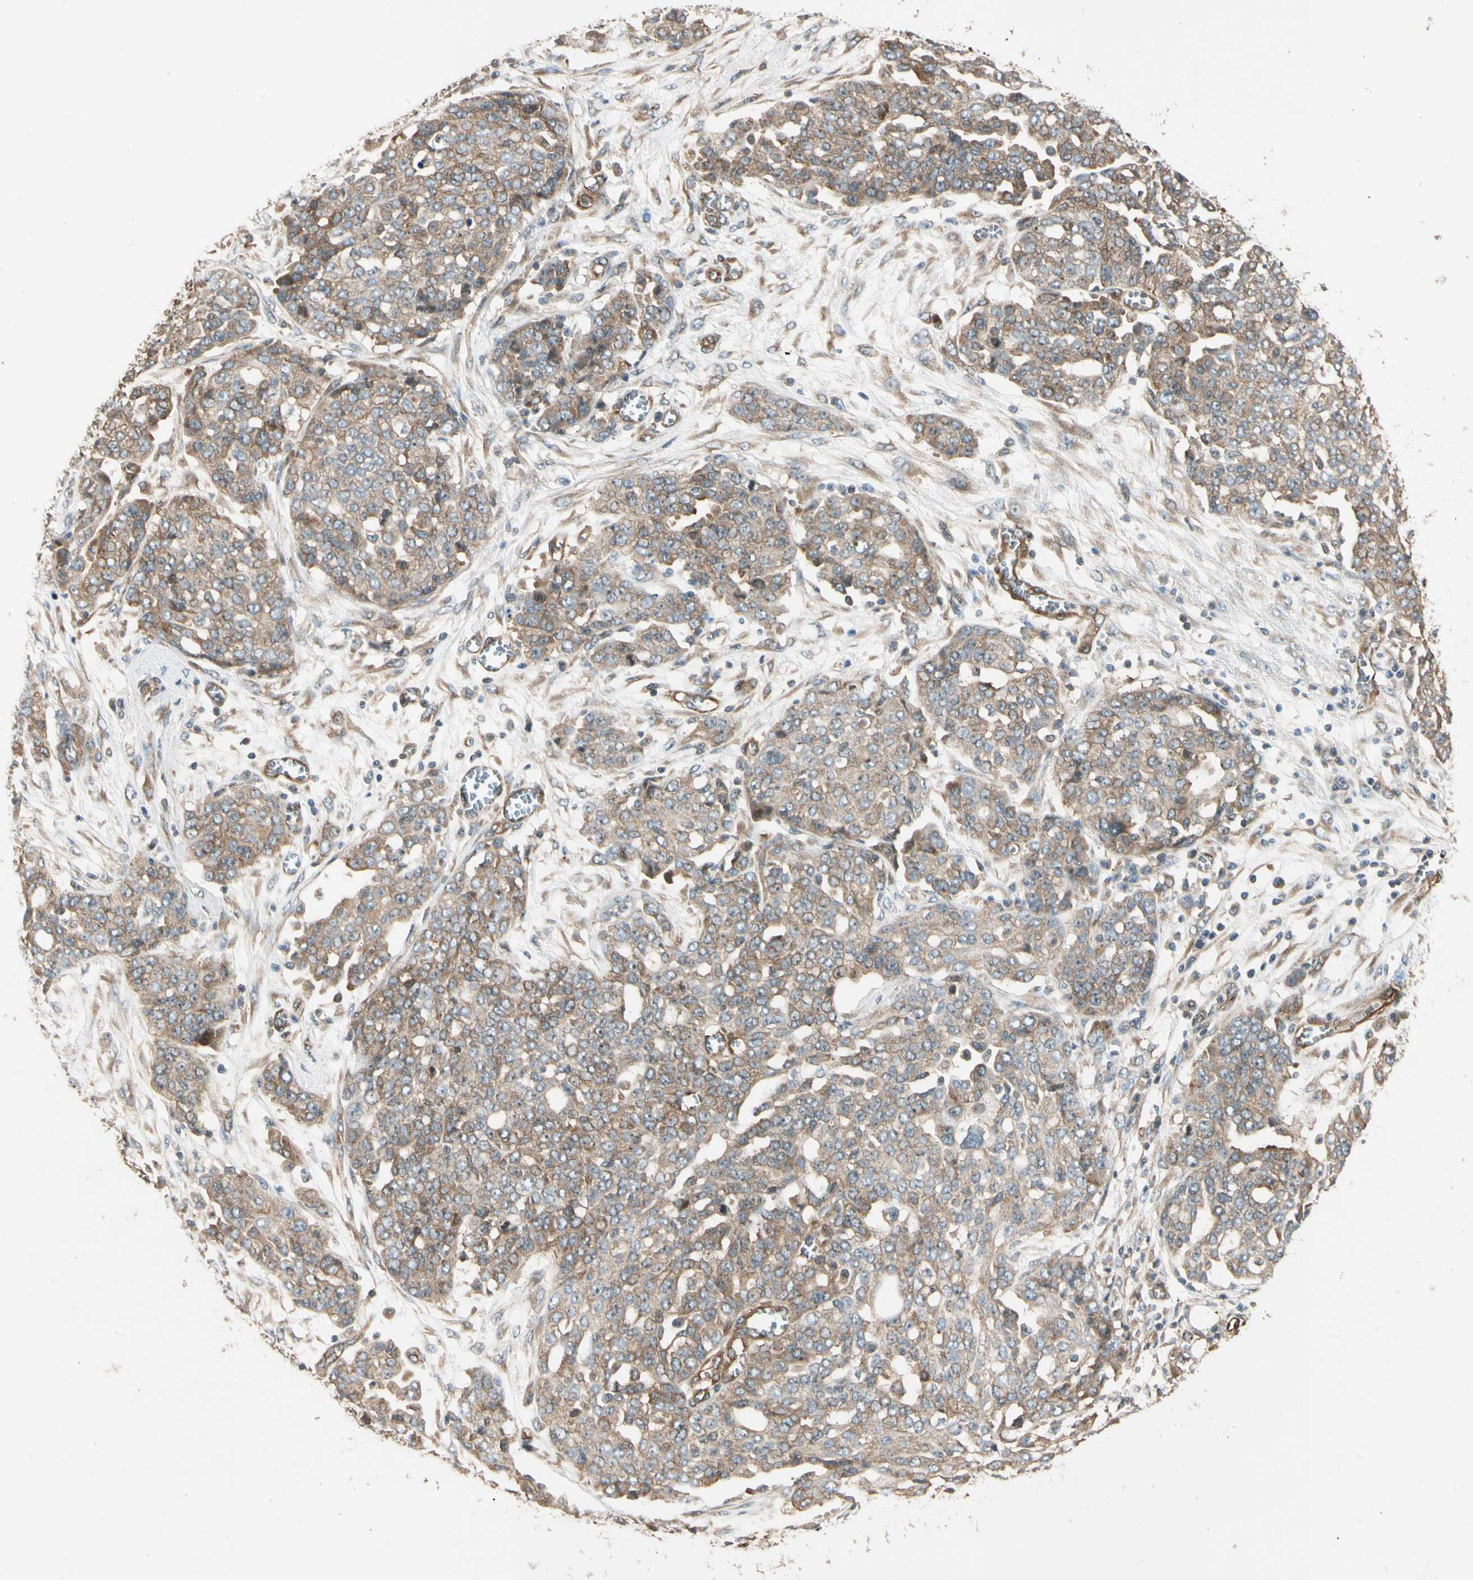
{"staining": {"intensity": "weak", "quantity": ">75%", "location": "cytoplasmic/membranous"}, "tissue": "ovarian cancer", "cell_type": "Tumor cells", "image_type": "cancer", "snomed": [{"axis": "morphology", "description": "Cystadenocarcinoma, serous, NOS"}, {"axis": "topography", "description": "Soft tissue"}, {"axis": "topography", "description": "Ovary"}], "caption": "A photomicrograph showing weak cytoplasmic/membranous staining in about >75% of tumor cells in serous cystadenocarcinoma (ovarian), as visualized by brown immunohistochemical staining.", "gene": "ROCK2", "patient": {"sex": "female", "age": 57}}